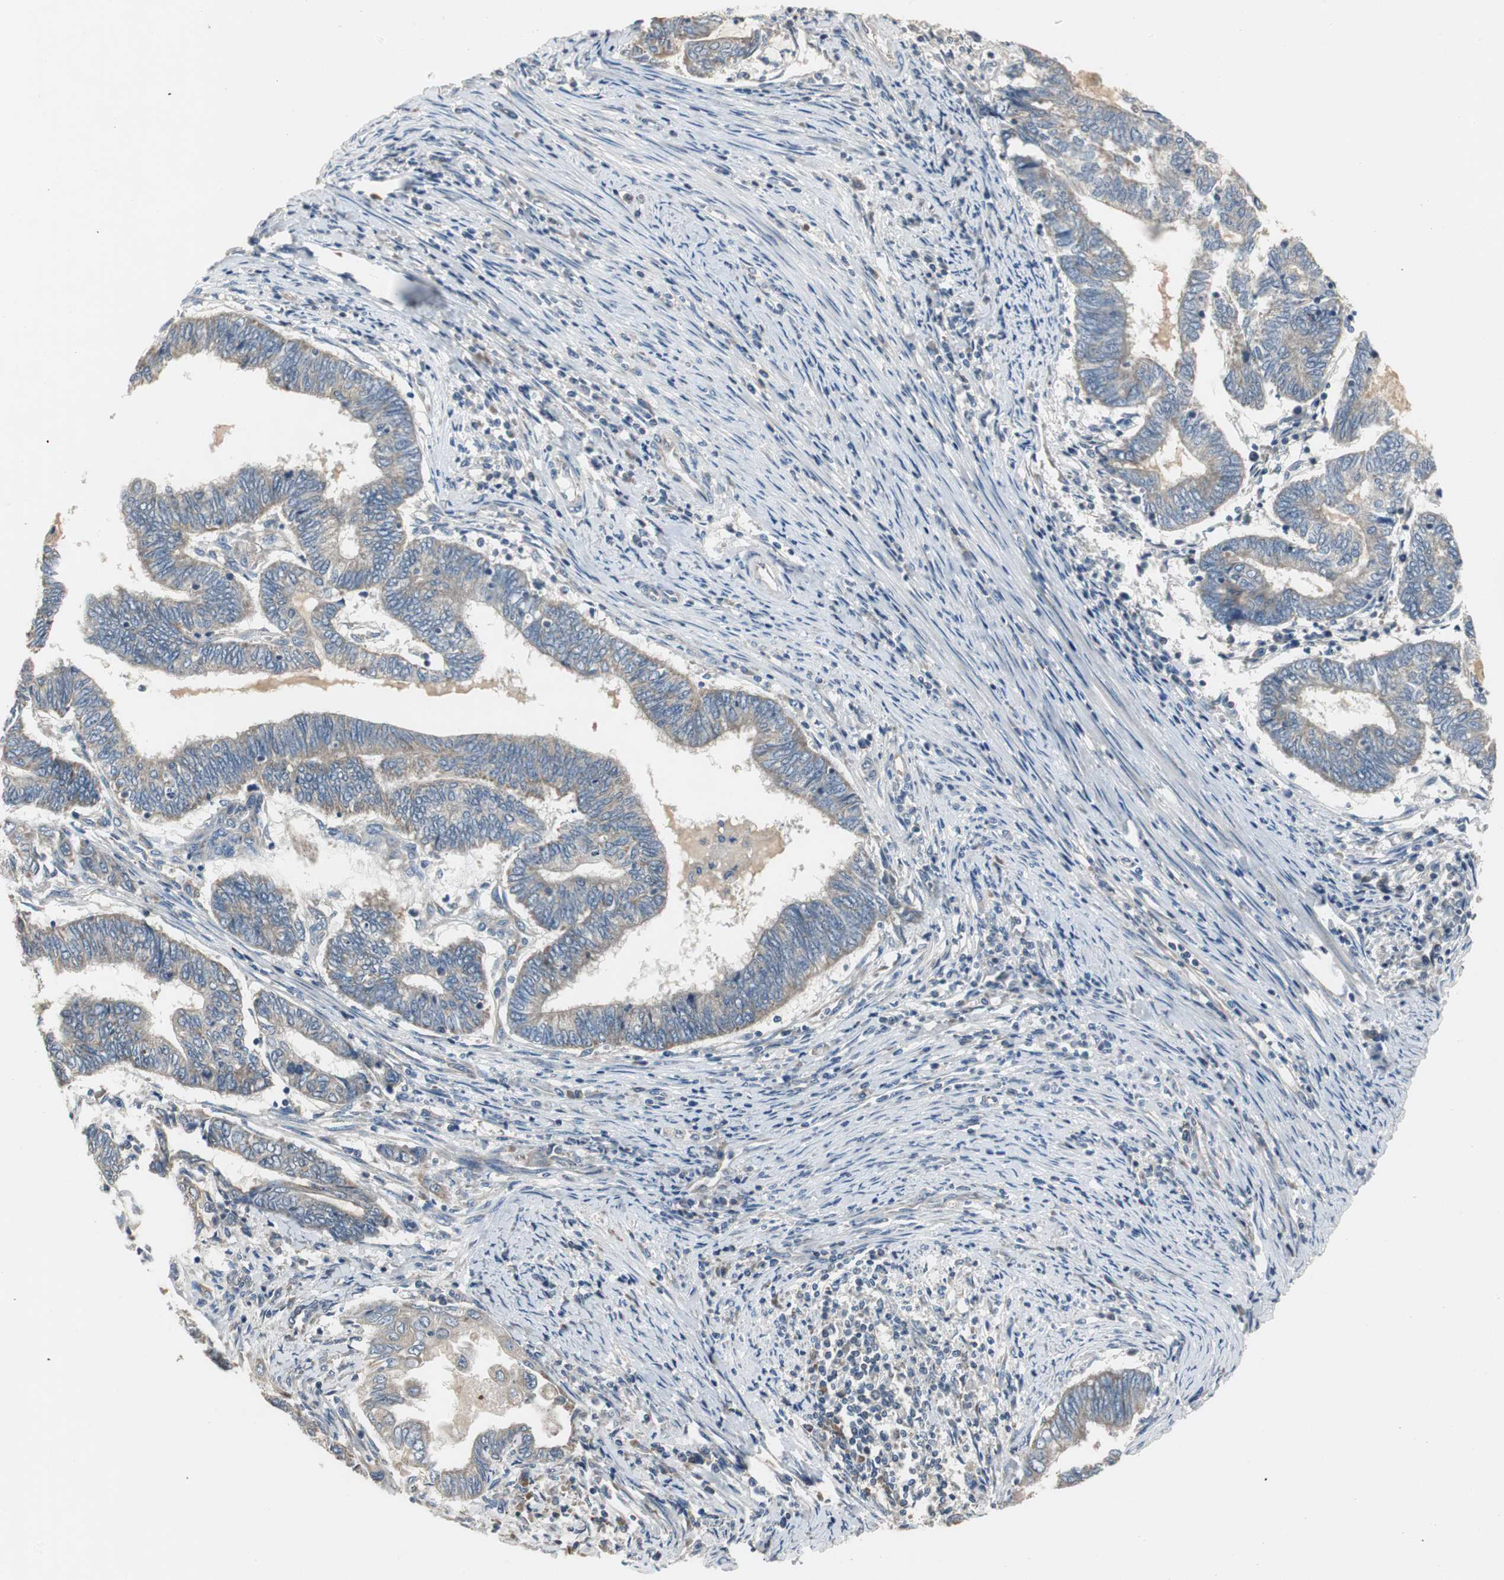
{"staining": {"intensity": "weak", "quantity": ">75%", "location": "cytoplasmic/membranous"}, "tissue": "endometrial cancer", "cell_type": "Tumor cells", "image_type": "cancer", "snomed": [{"axis": "morphology", "description": "Adenocarcinoma, NOS"}, {"axis": "topography", "description": "Uterus"}, {"axis": "topography", "description": "Endometrium"}], "caption": "About >75% of tumor cells in endometrial adenocarcinoma show weak cytoplasmic/membranous protein positivity as visualized by brown immunohistochemical staining.", "gene": "MYT1", "patient": {"sex": "female", "age": 70}}